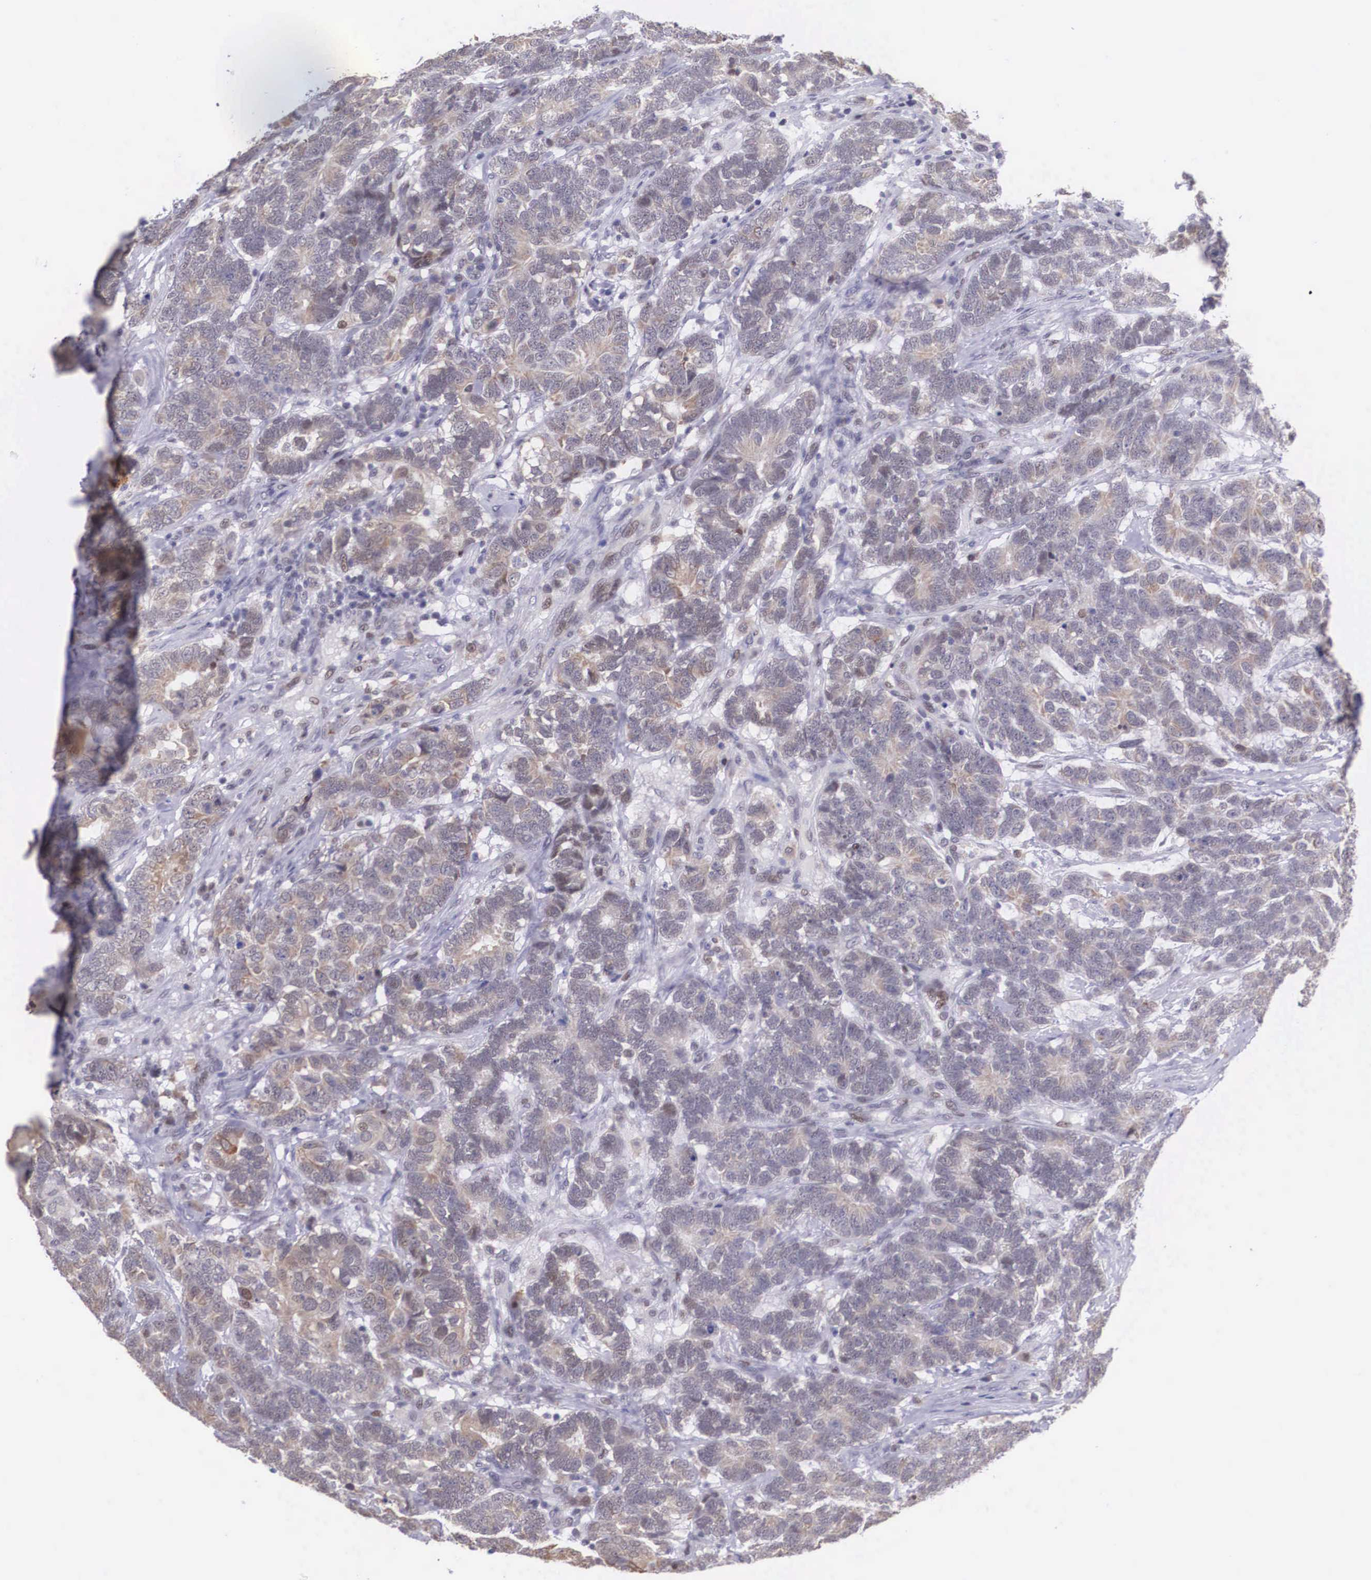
{"staining": {"intensity": "weak", "quantity": "<25%", "location": "cytoplasmic/membranous"}, "tissue": "testis cancer", "cell_type": "Tumor cells", "image_type": "cancer", "snomed": [{"axis": "morphology", "description": "Carcinoma, Embryonal, NOS"}, {"axis": "topography", "description": "Testis"}], "caption": "Tumor cells are negative for protein expression in human testis embryonal carcinoma. Brightfield microscopy of immunohistochemistry (IHC) stained with DAB (brown) and hematoxylin (blue), captured at high magnification.", "gene": "SLC25A21", "patient": {"sex": "male", "age": 26}}